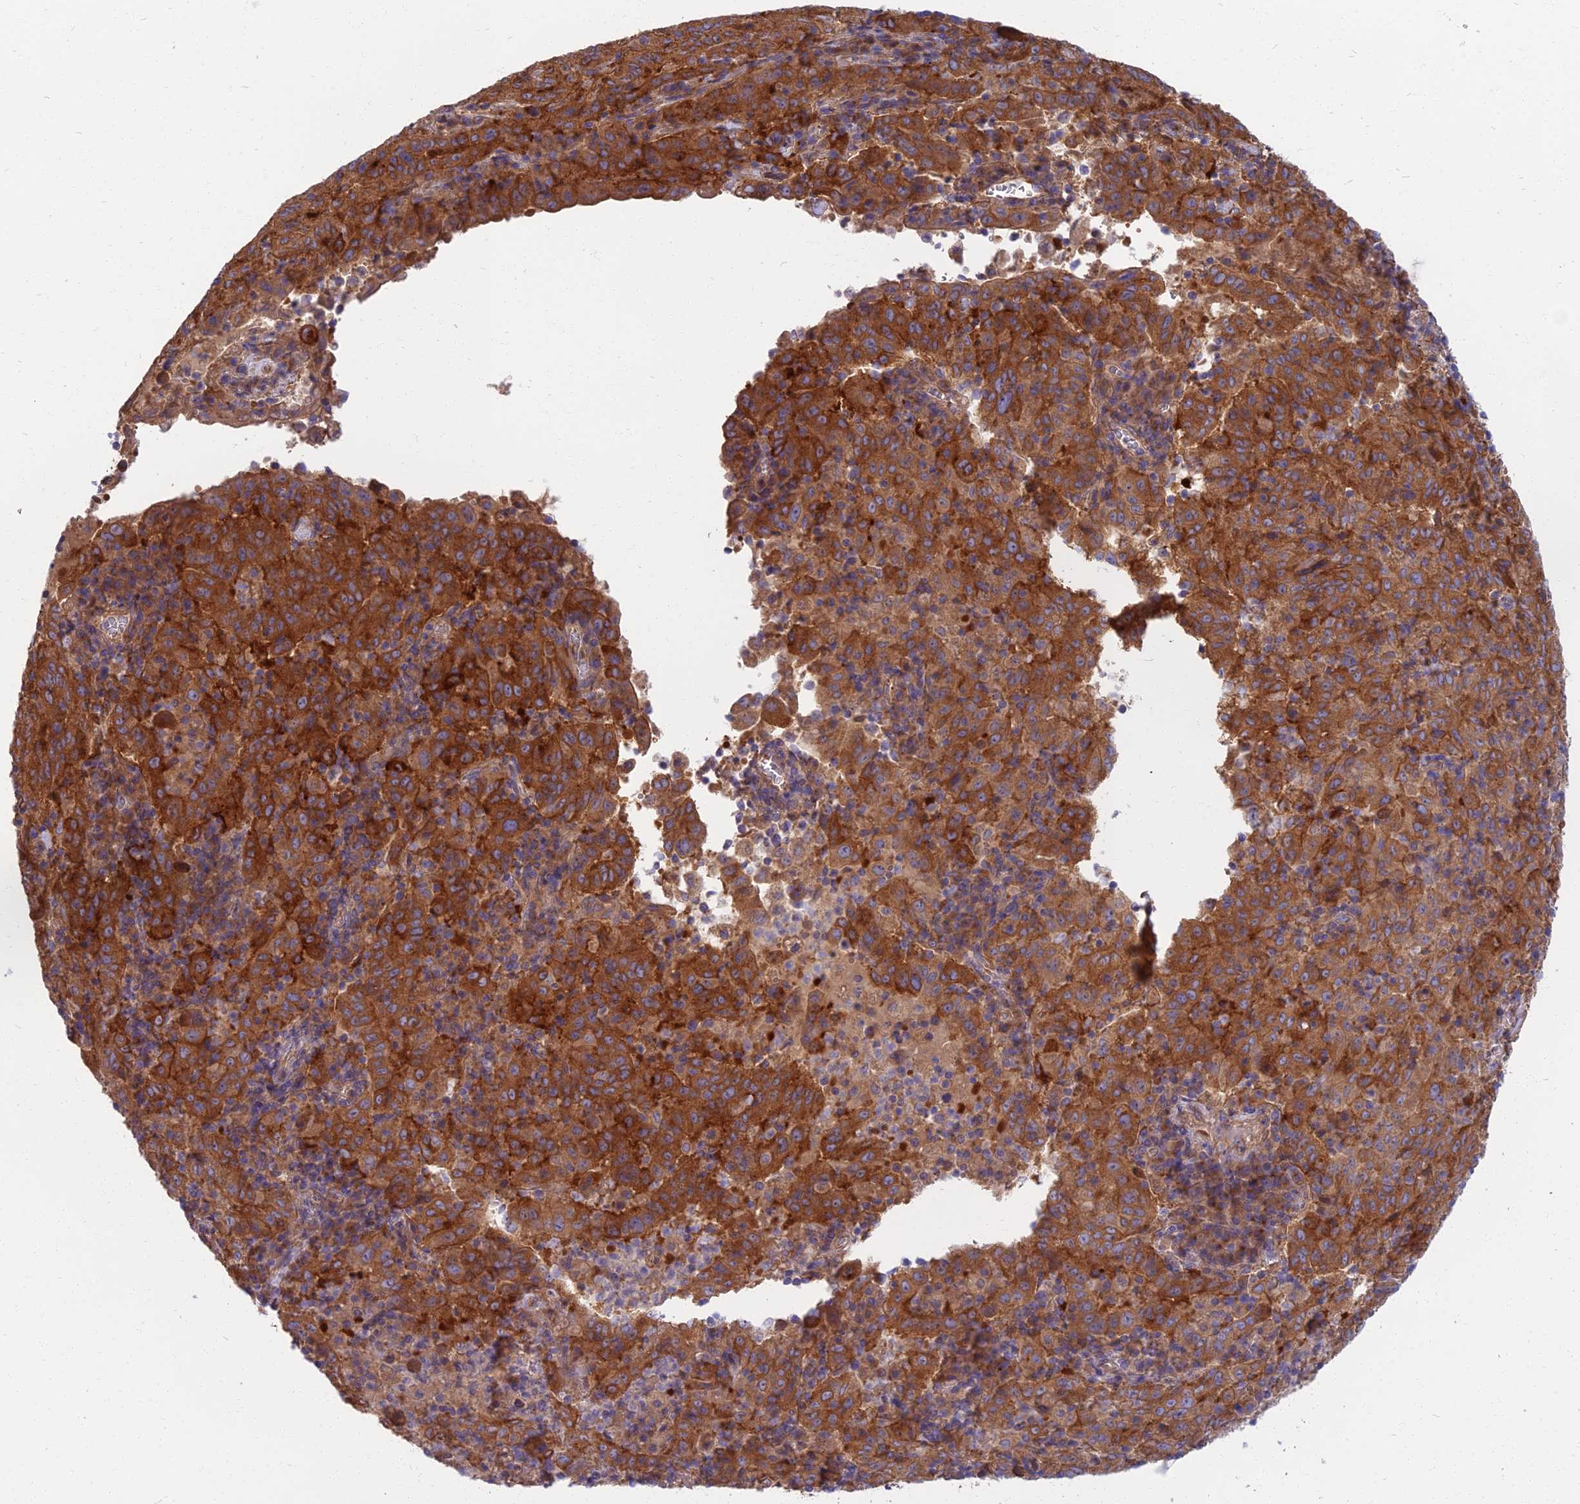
{"staining": {"intensity": "strong", "quantity": ">75%", "location": "cytoplasmic/membranous"}, "tissue": "pancreatic cancer", "cell_type": "Tumor cells", "image_type": "cancer", "snomed": [{"axis": "morphology", "description": "Adenocarcinoma, NOS"}, {"axis": "topography", "description": "Pancreas"}], "caption": "Immunohistochemistry (IHC) of human pancreatic cancer demonstrates high levels of strong cytoplasmic/membranous expression in approximately >75% of tumor cells.", "gene": "WDR24", "patient": {"sex": "male", "age": 63}}